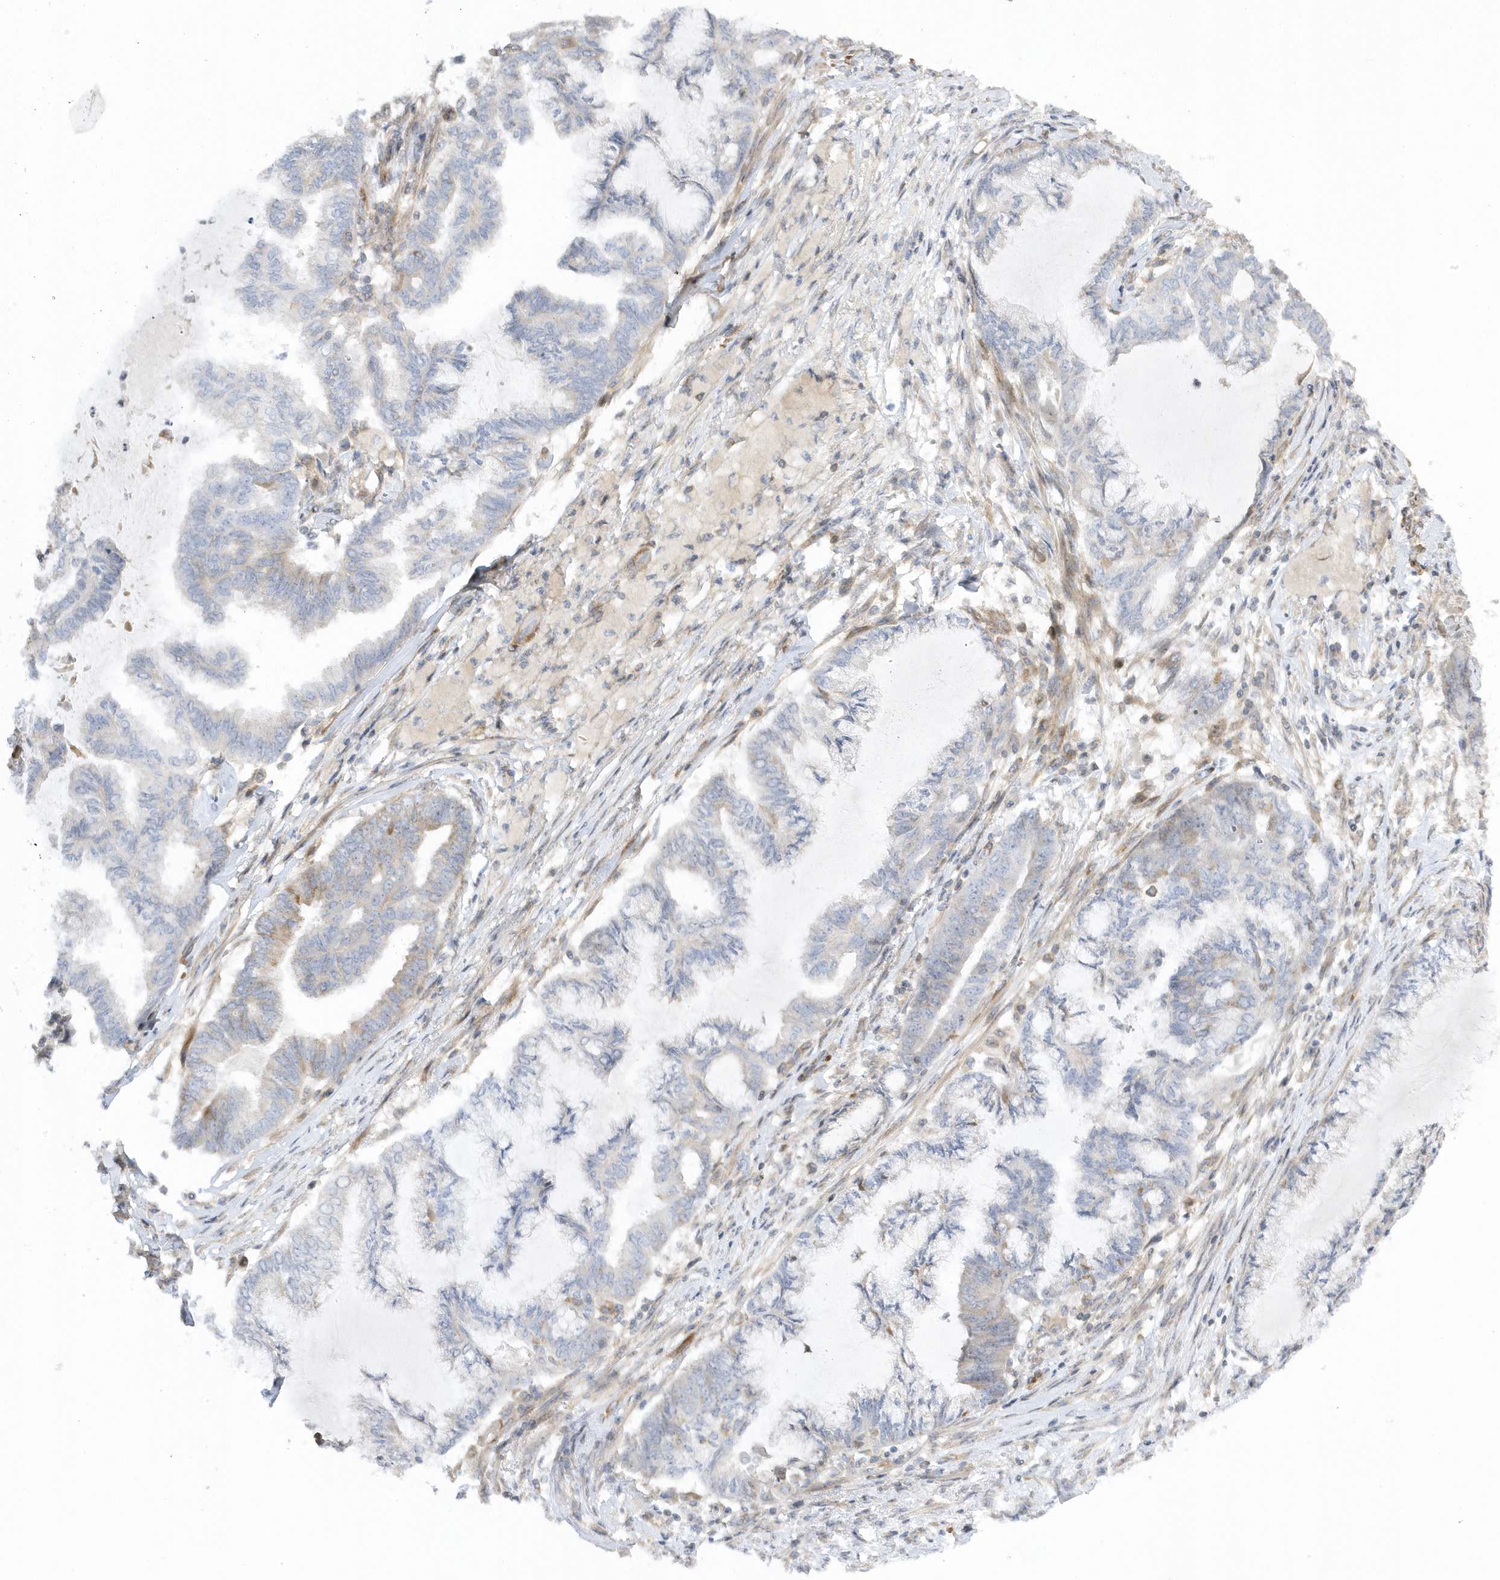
{"staining": {"intensity": "negative", "quantity": "none", "location": "none"}, "tissue": "endometrial cancer", "cell_type": "Tumor cells", "image_type": "cancer", "snomed": [{"axis": "morphology", "description": "Adenocarcinoma, NOS"}, {"axis": "topography", "description": "Endometrium"}], "caption": "Tumor cells show no significant protein positivity in adenocarcinoma (endometrial). Nuclei are stained in blue.", "gene": "MAP7D3", "patient": {"sex": "female", "age": 86}}